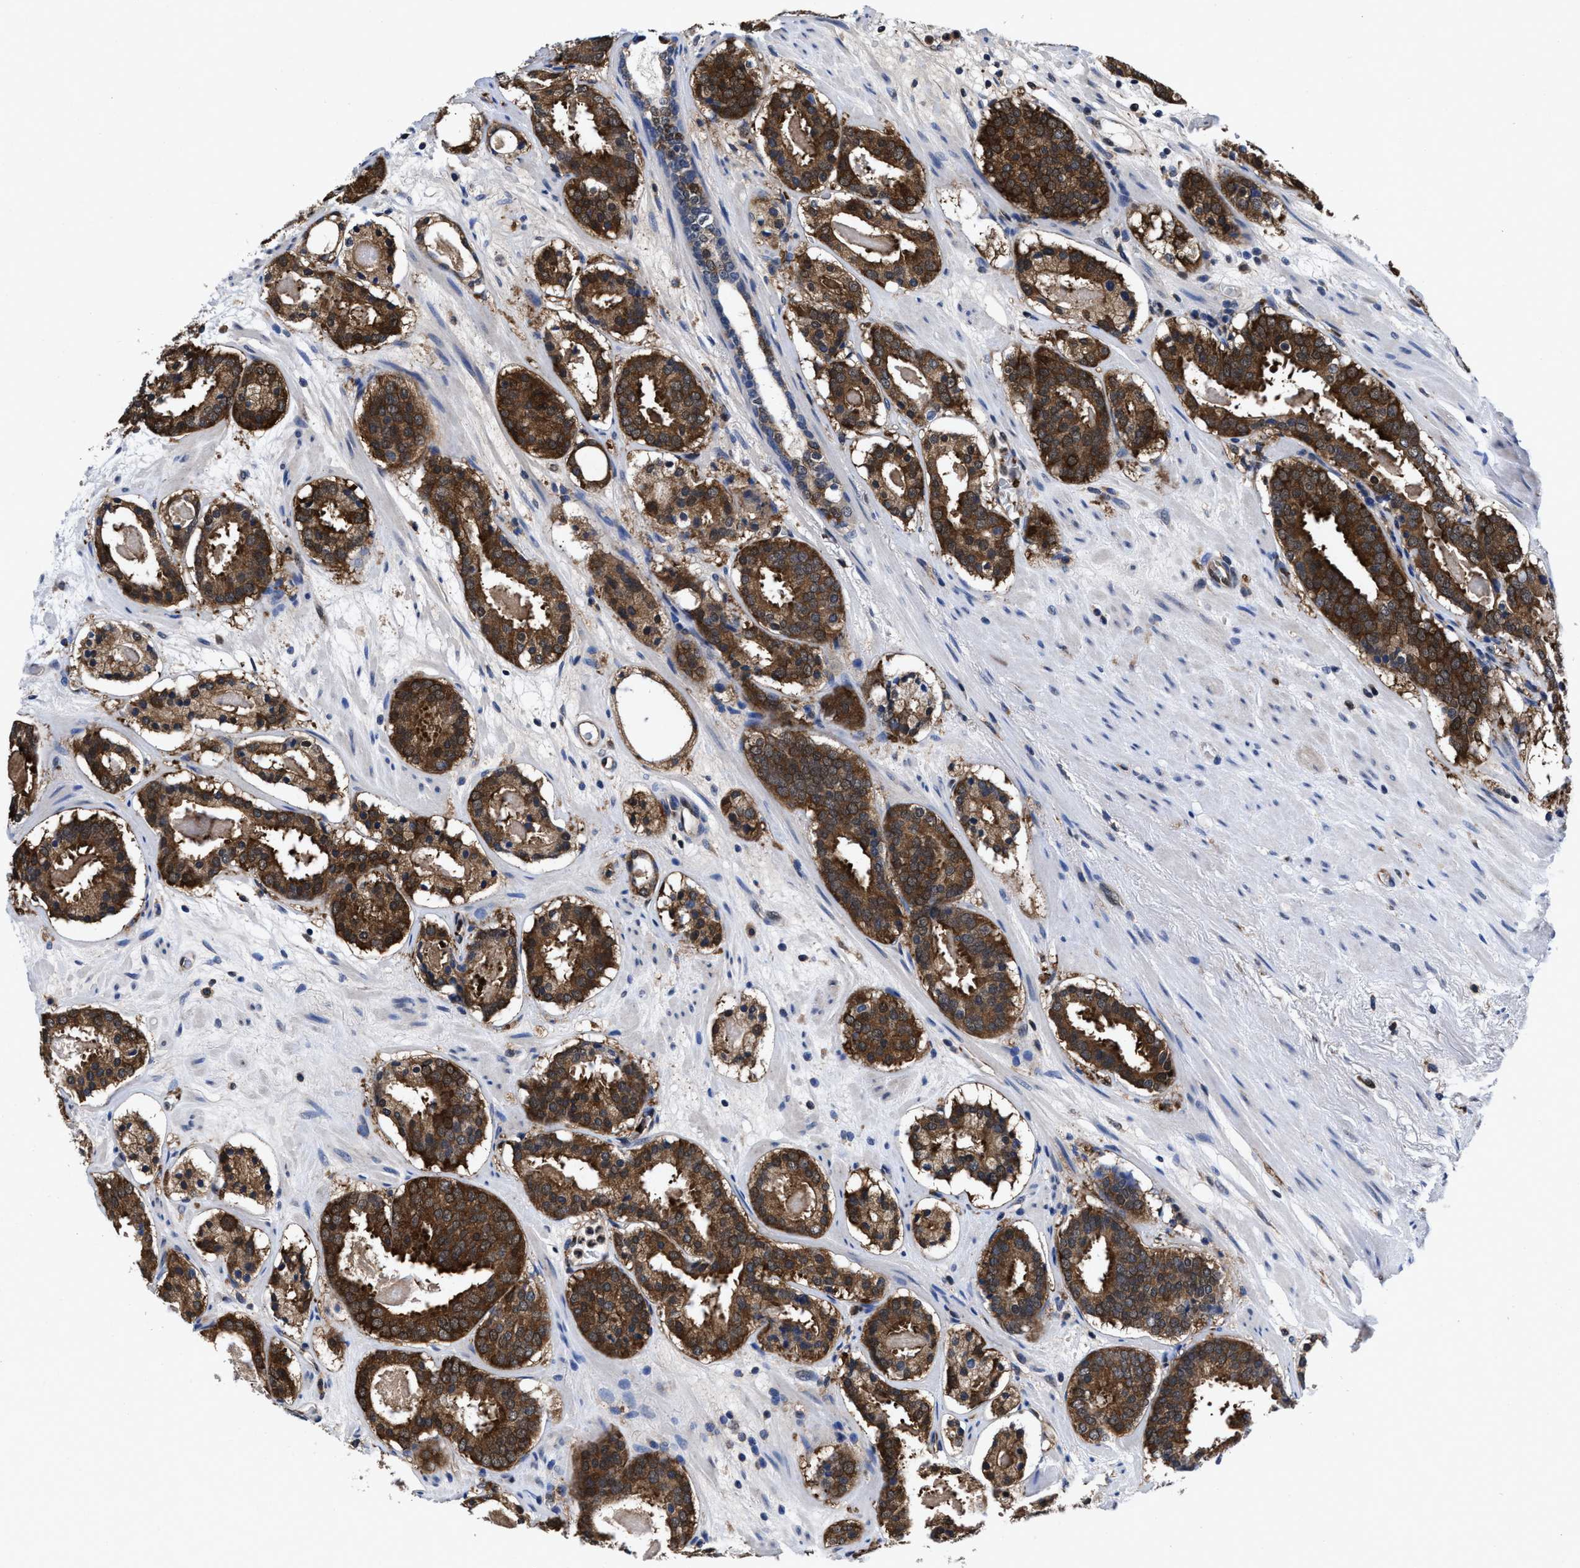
{"staining": {"intensity": "strong", "quantity": ">75%", "location": "cytoplasmic/membranous"}, "tissue": "prostate cancer", "cell_type": "Tumor cells", "image_type": "cancer", "snomed": [{"axis": "morphology", "description": "Adenocarcinoma, Low grade"}, {"axis": "topography", "description": "Prostate"}], "caption": "Human prostate cancer stained with a brown dye reveals strong cytoplasmic/membranous positive positivity in about >75% of tumor cells.", "gene": "ACLY", "patient": {"sex": "male", "age": 69}}